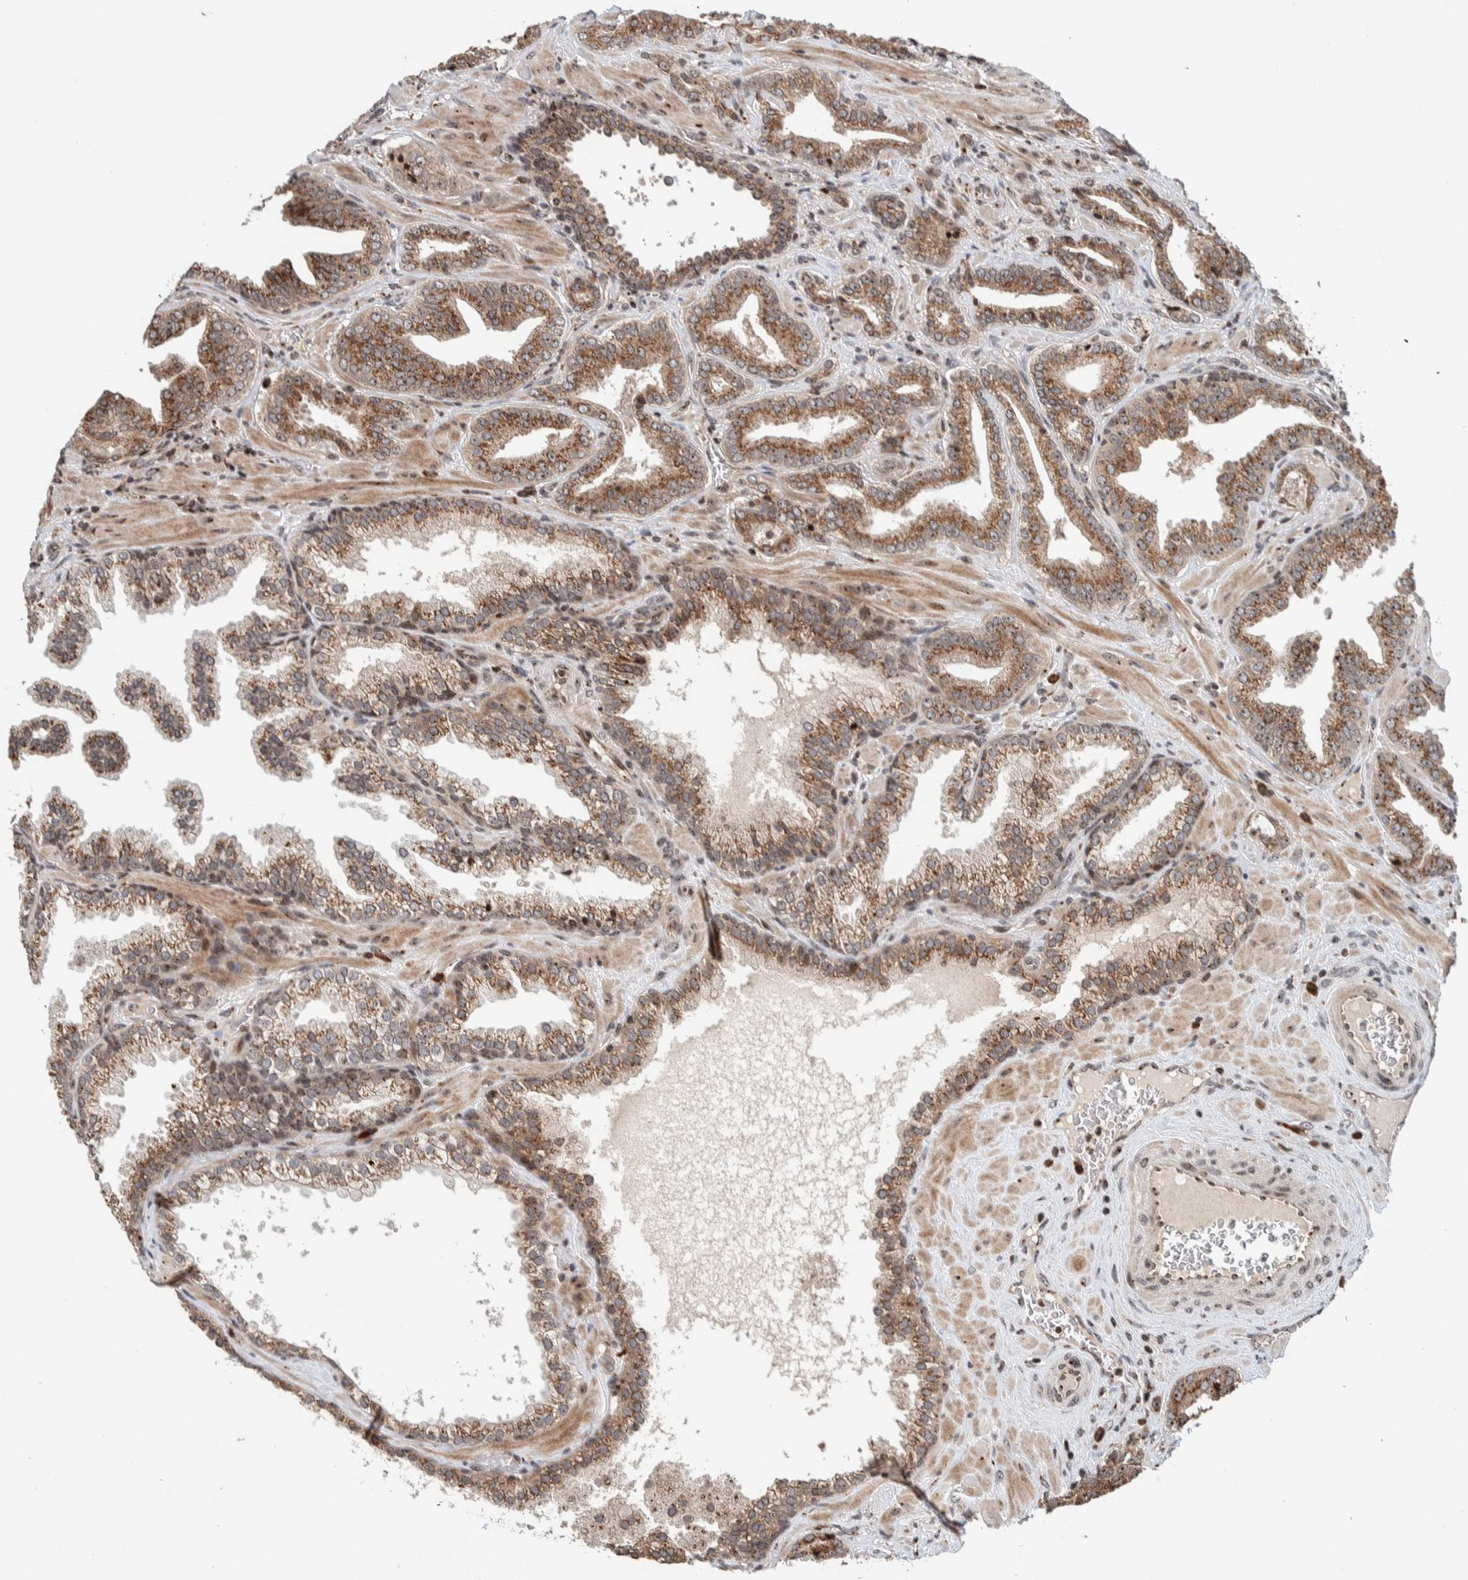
{"staining": {"intensity": "moderate", "quantity": ">75%", "location": "cytoplasmic/membranous"}, "tissue": "prostate cancer", "cell_type": "Tumor cells", "image_type": "cancer", "snomed": [{"axis": "morphology", "description": "Adenocarcinoma, Low grade"}, {"axis": "topography", "description": "Prostate"}], "caption": "A high-resolution image shows IHC staining of prostate adenocarcinoma (low-grade), which exhibits moderate cytoplasmic/membranous expression in about >75% of tumor cells.", "gene": "CCDC182", "patient": {"sex": "male", "age": 62}}